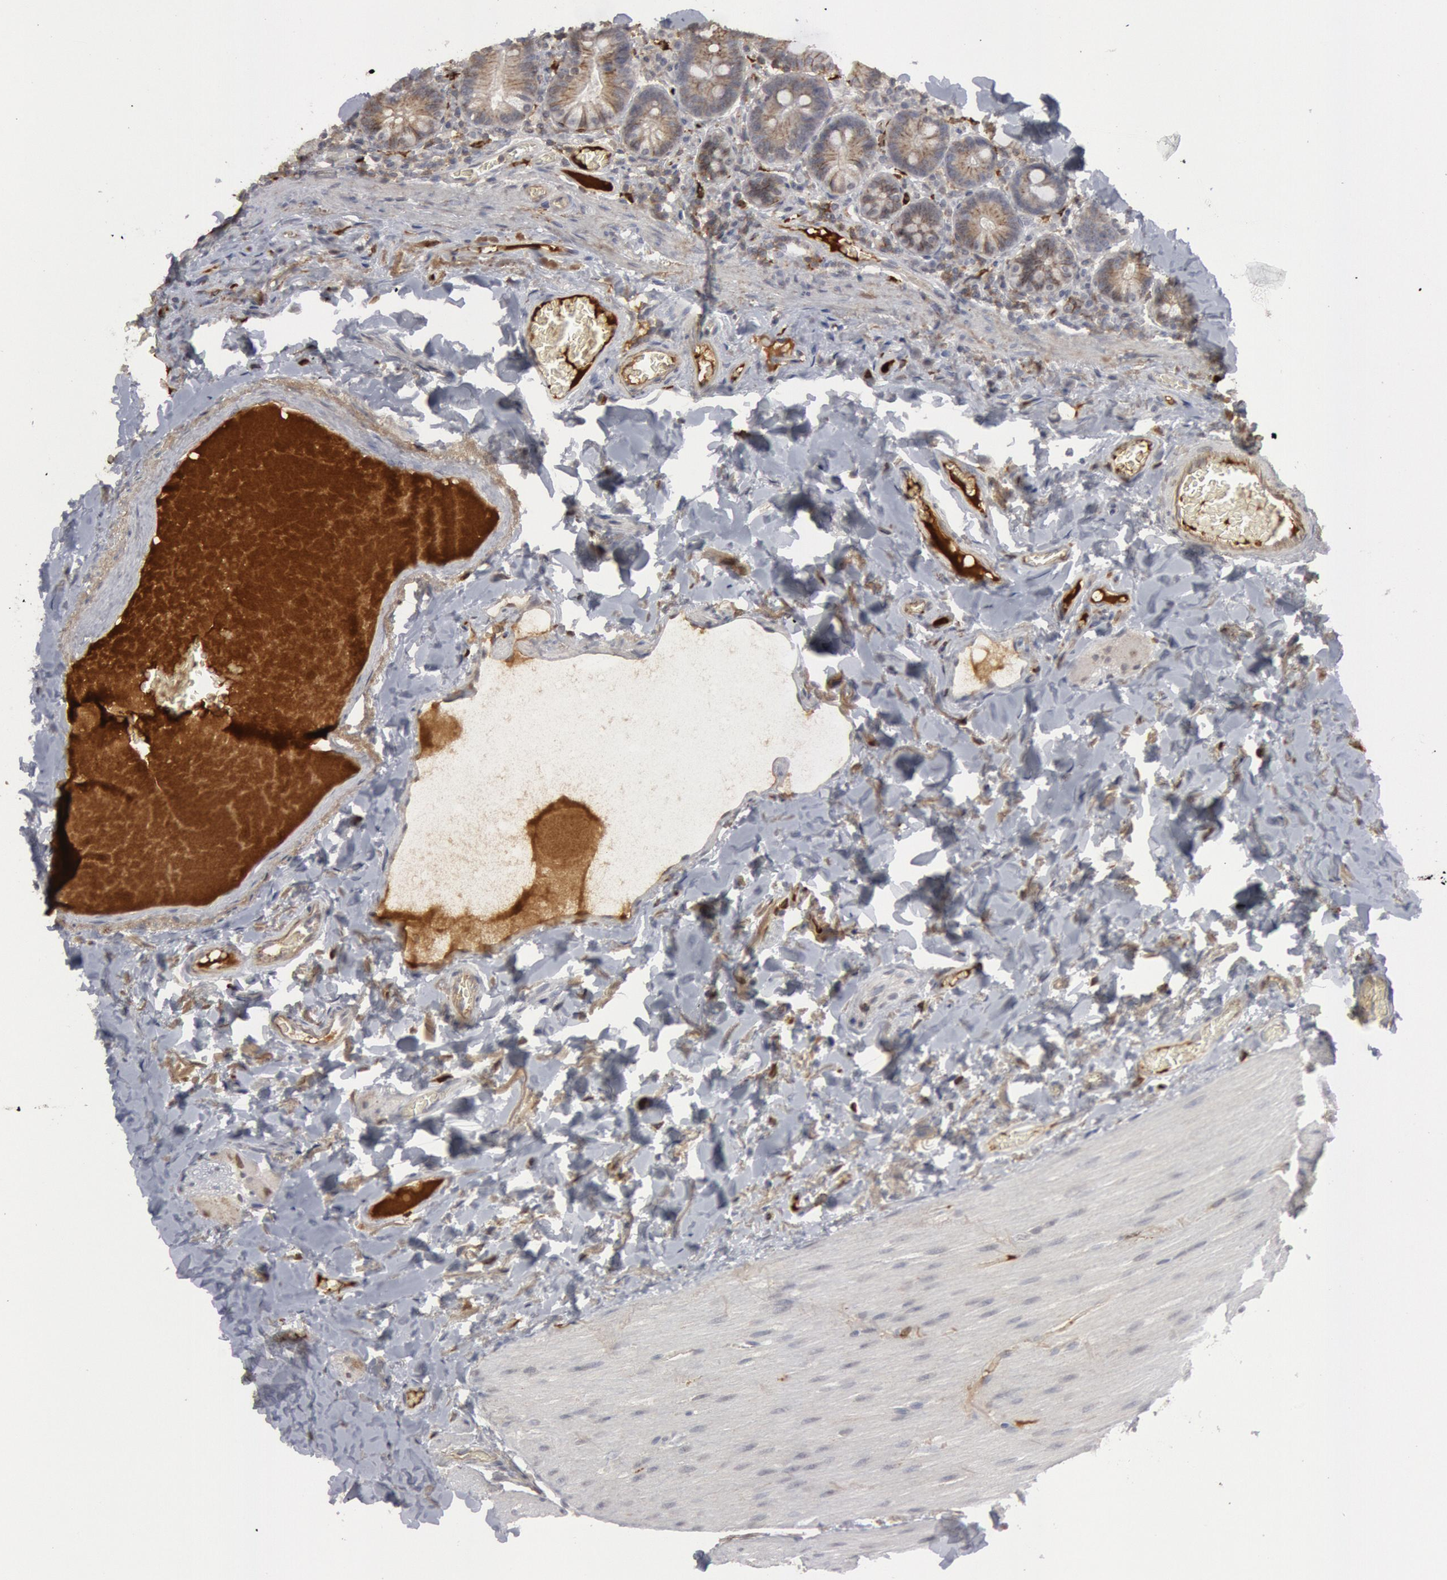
{"staining": {"intensity": "weak", "quantity": ">75%", "location": "cytoplasmic/membranous"}, "tissue": "duodenum", "cell_type": "Glandular cells", "image_type": "normal", "snomed": [{"axis": "morphology", "description": "Normal tissue, NOS"}, {"axis": "topography", "description": "Duodenum"}], "caption": "A histopathology image showing weak cytoplasmic/membranous expression in approximately >75% of glandular cells in benign duodenum, as visualized by brown immunohistochemical staining.", "gene": "C1QC", "patient": {"sex": "male", "age": 66}}